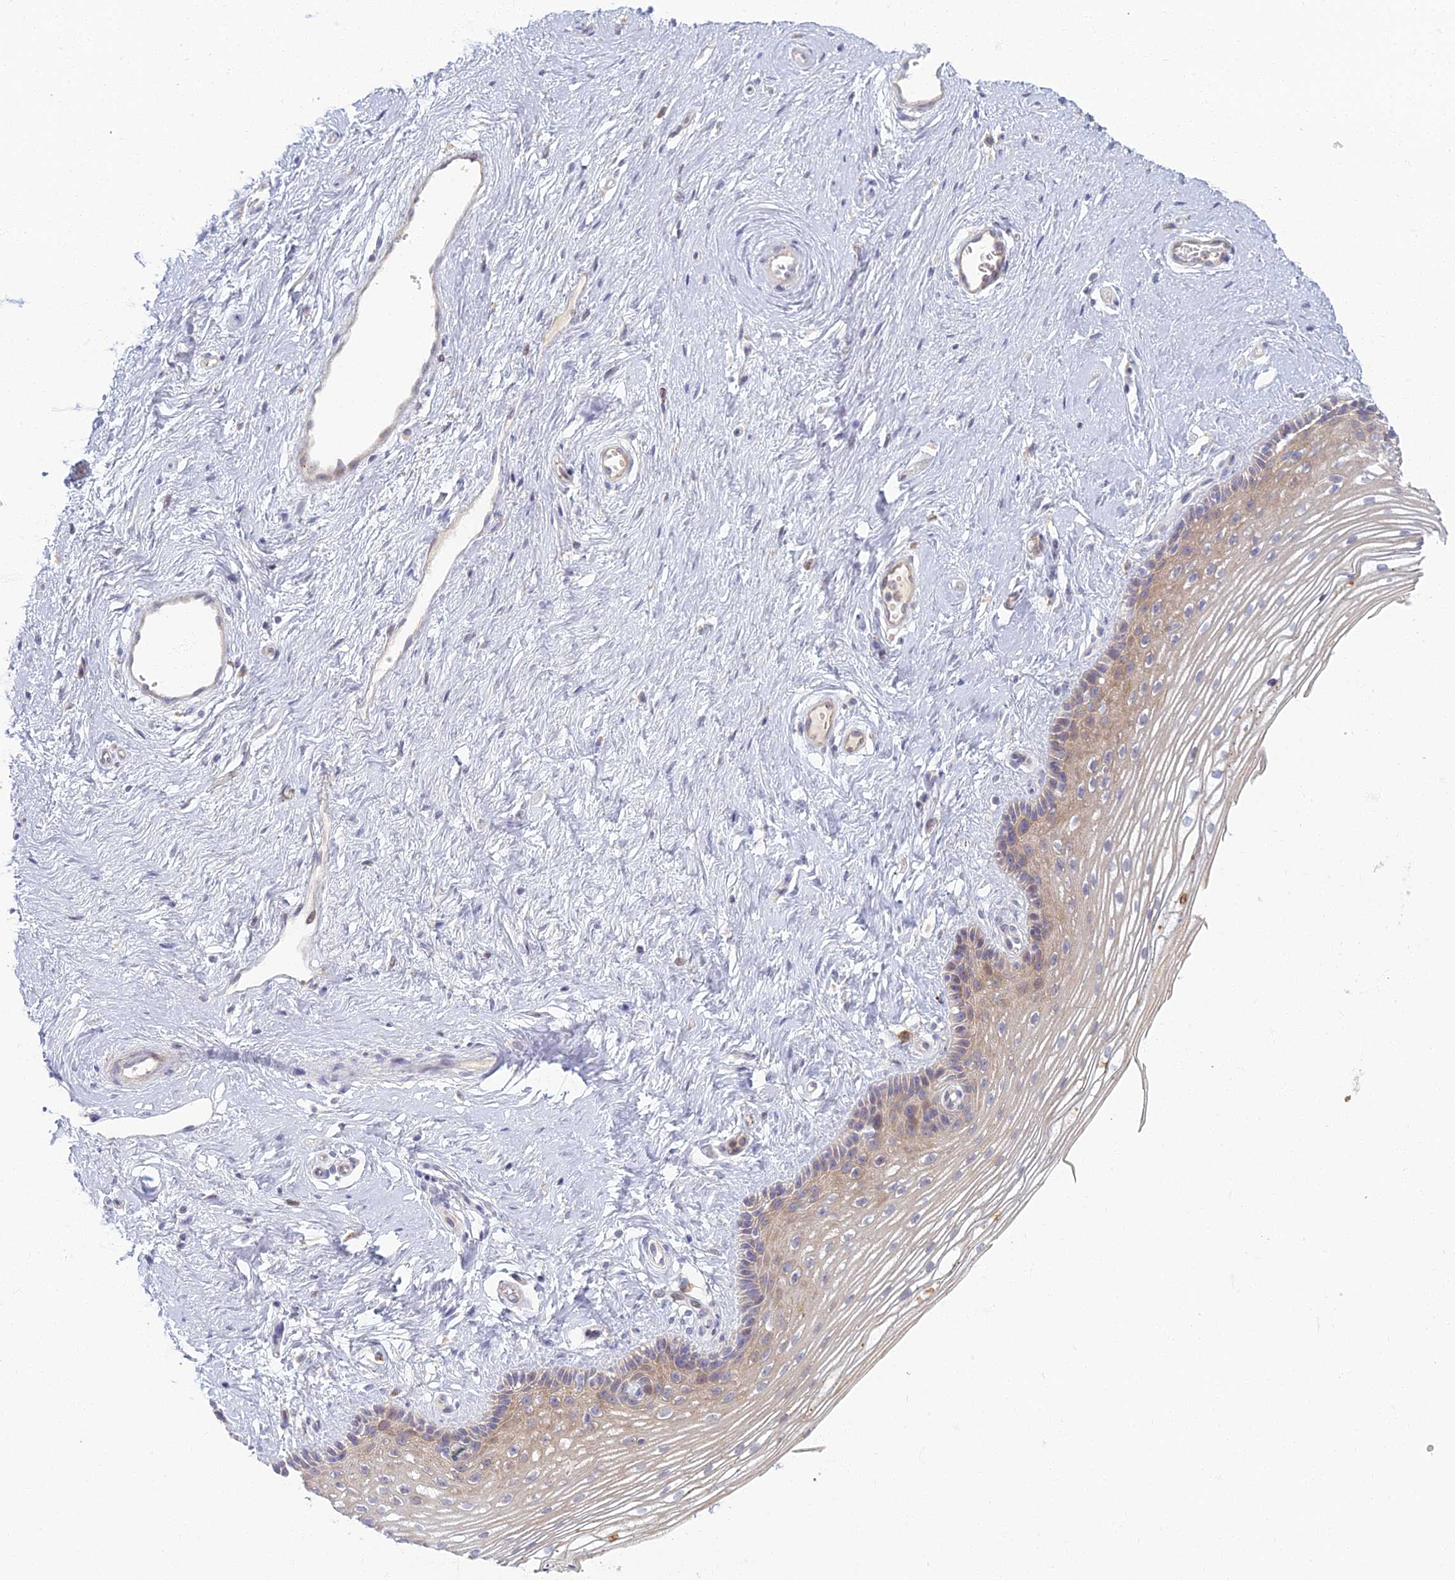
{"staining": {"intensity": "weak", "quantity": "<25%", "location": "cytoplasmic/membranous"}, "tissue": "vagina", "cell_type": "Squamous epithelial cells", "image_type": "normal", "snomed": [{"axis": "morphology", "description": "Normal tissue, NOS"}, {"axis": "topography", "description": "Vagina"}], "caption": "An IHC micrograph of normal vagina is shown. There is no staining in squamous epithelial cells of vagina. (DAB immunohistochemistry (IHC) visualized using brightfield microscopy, high magnification).", "gene": "CHMP4B", "patient": {"sex": "female", "age": 46}}